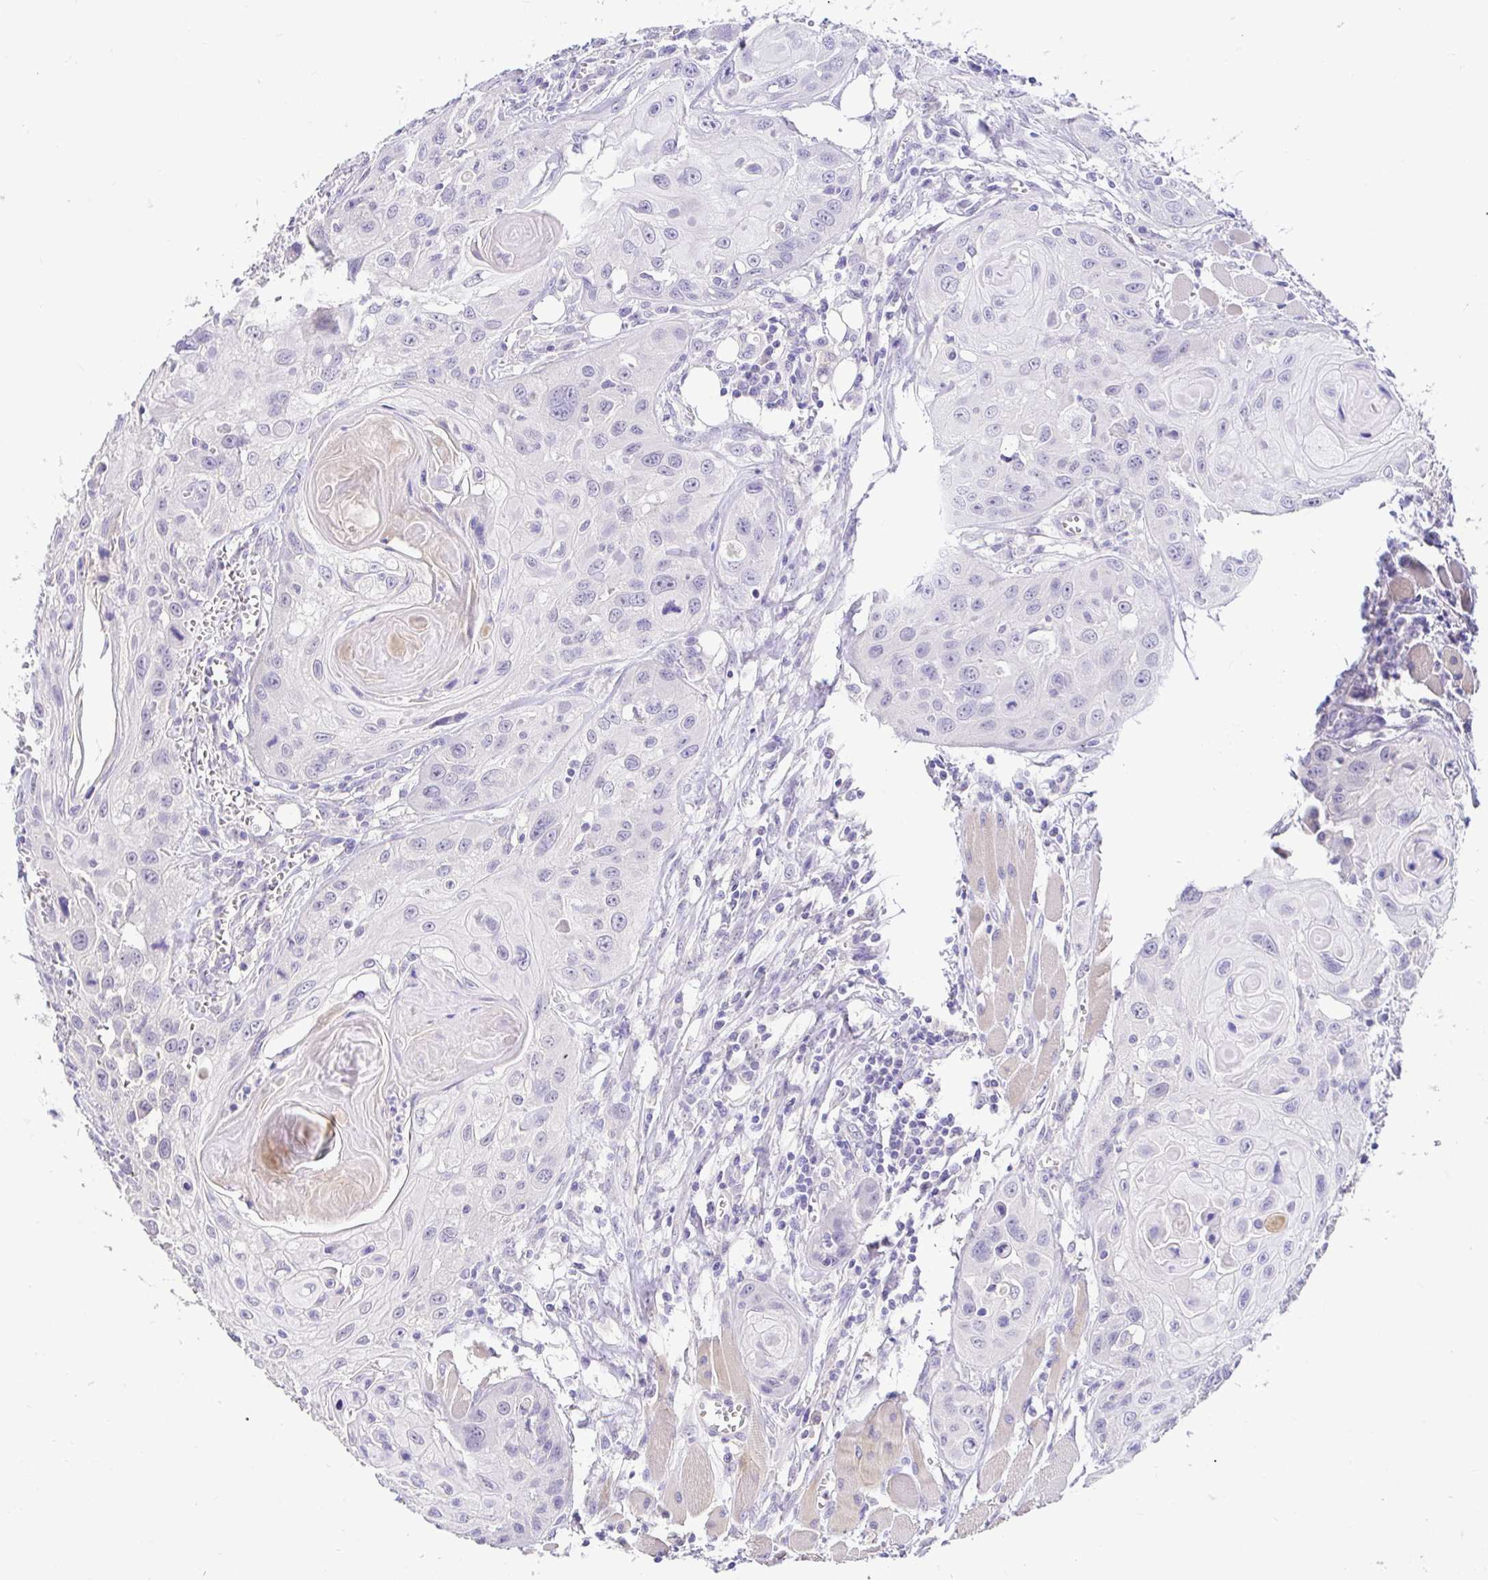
{"staining": {"intensity": "negative", "quantity": "none", "location": "none"}, "tissue": "head and neck cancer", "cell_type": "Tumor cells", "image_type": "cancer", "snomed": [{"axis": "morphology", "description": "Squamous cell carcinoma, NOS"}, {"axis": "topography", "description": "Oral tissue"}, {"axis": "topography", "description": "Head-Neck"}], "caption": "High power microscopy image of an immunohistochemistry photomicrograph of squamous cell carcinoma (head and neck), revealing no significant expression in tumor cells. Nuclei are stained in blue.", "gene": "CDO1", "patient": {"sex": "male", "age": 58}}